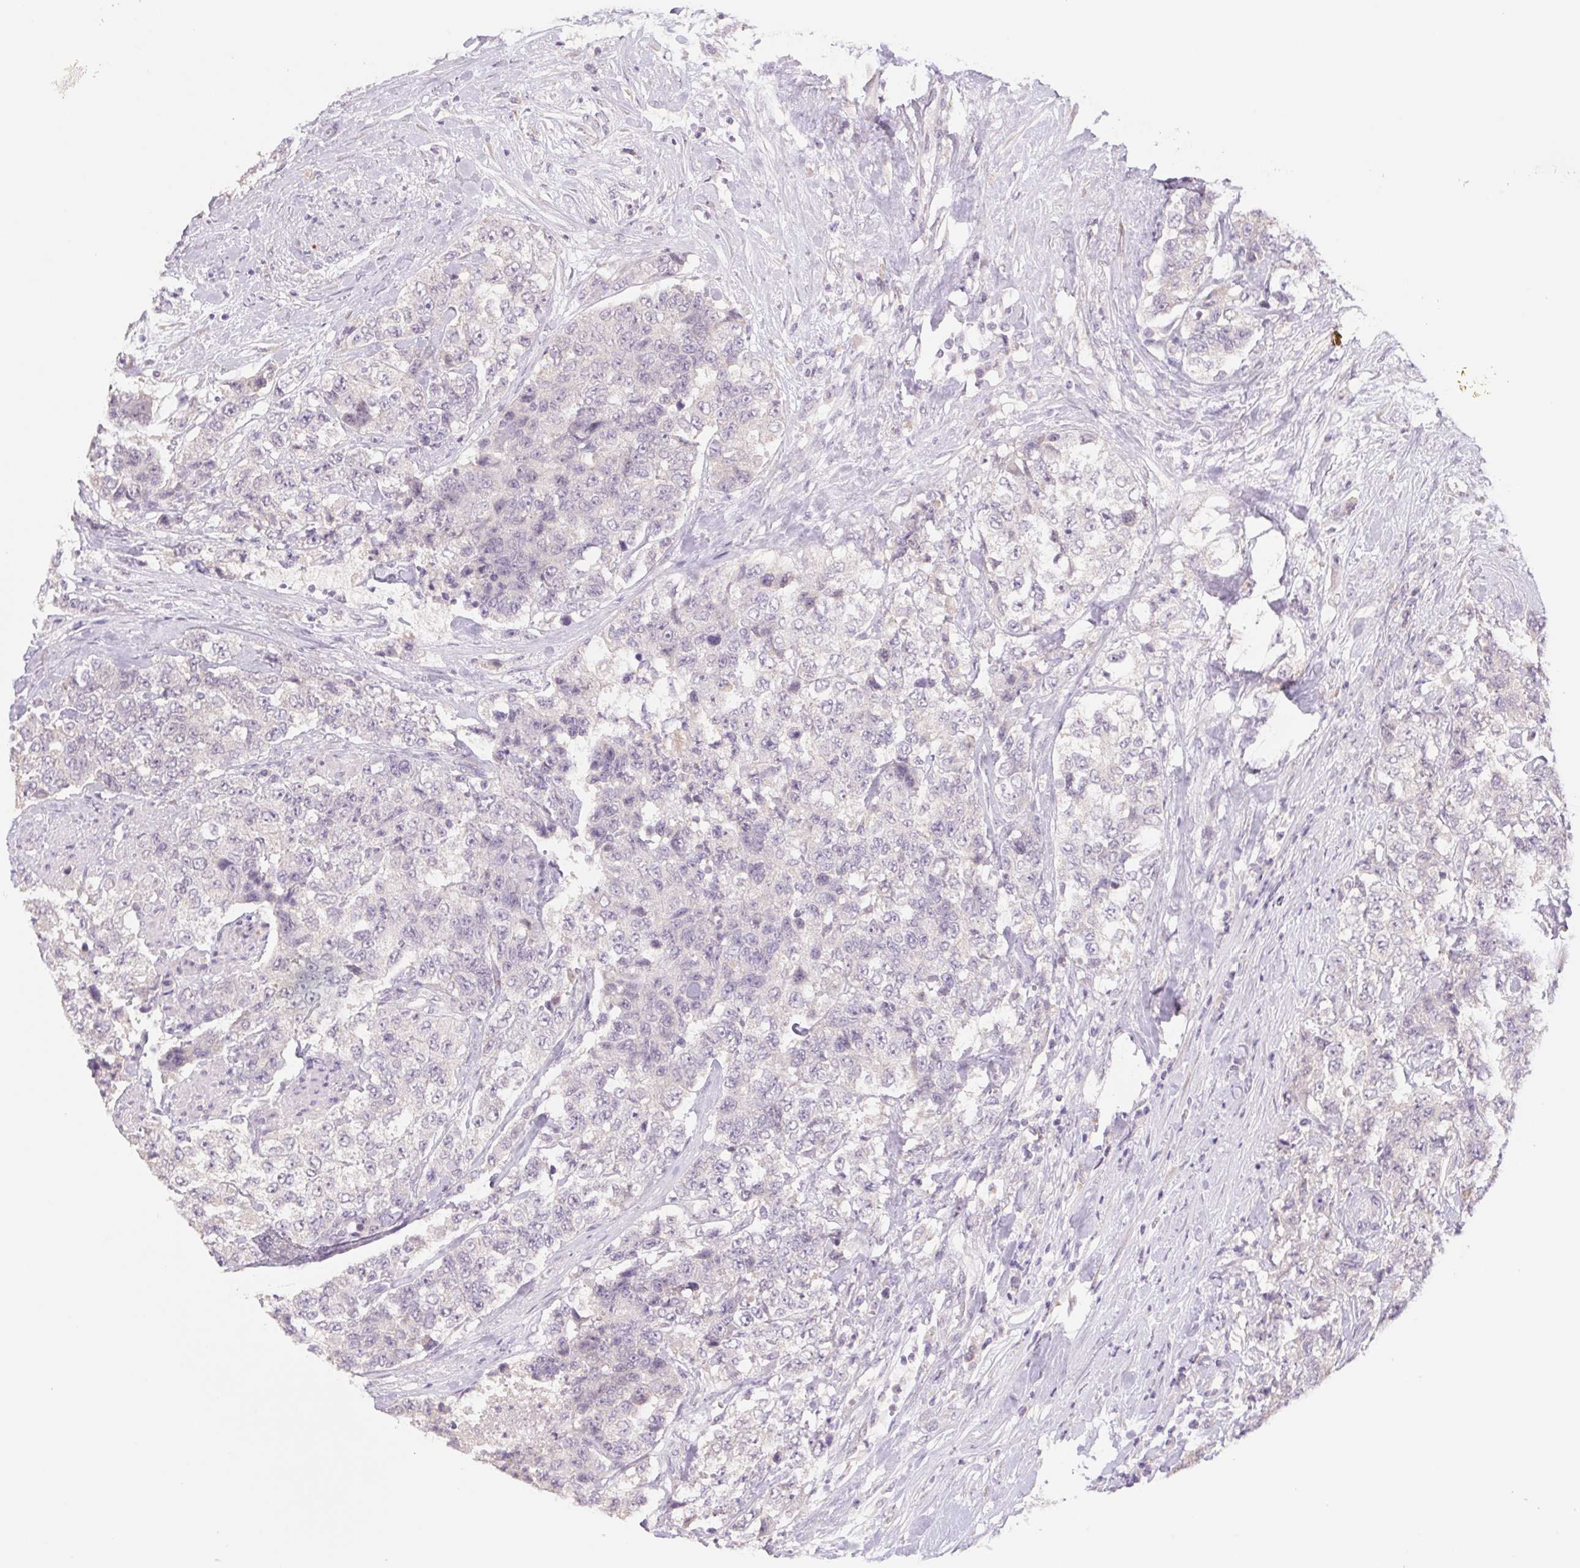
{"staining": {"intensity": "negative", "quantity": "none", "location": "none"}, "tissue": "urothelial cancer", "cell_type": "Tumor cells", "image_type": "cancer", "snomed": [{"axis": "morphology", "description": "Urothelial carcinoma, High grade"}, {"axis": "topography", "description": "Urinary bladder"}], "caption": "The micrograph exhibits no staining of tumor cells in urothelial carcinoma (high-grade).", "gene": "PNMA8B", "patient": {"sex": "female", "age": 78}}